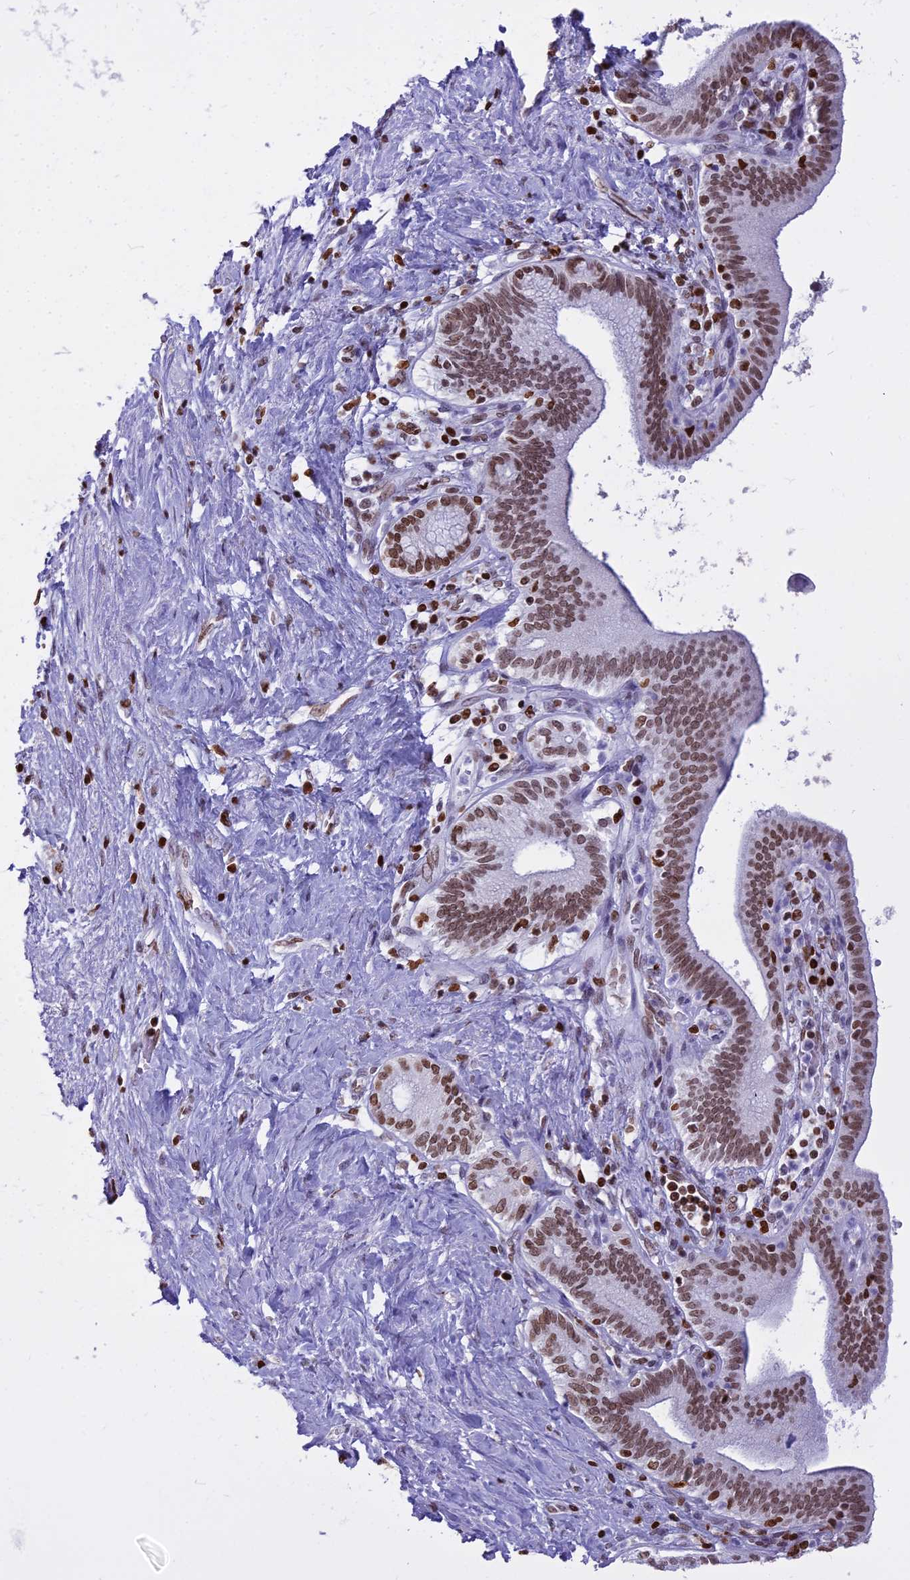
{"staining": {"intensity": "moderate", "quantity": ">75%", "location": "nuclear"}, "tissue": "pancreatic cancer", "cell_type": "Tumor cells", "image_type": "cancer", "snomed": [{"axis": "morphology", "description": "Adenocarcinoma, NOS"}, {"axis": "topography", "description": "Pancreas"}], "caption": "Human pancreatic cancer (adenocarcinoma) stained for a protein (brown) reveals moderate nuclear positive expression in about >75% of tumor cells.", "gene": "PARP1", "patient": {"sex": "female", "age": 73}}